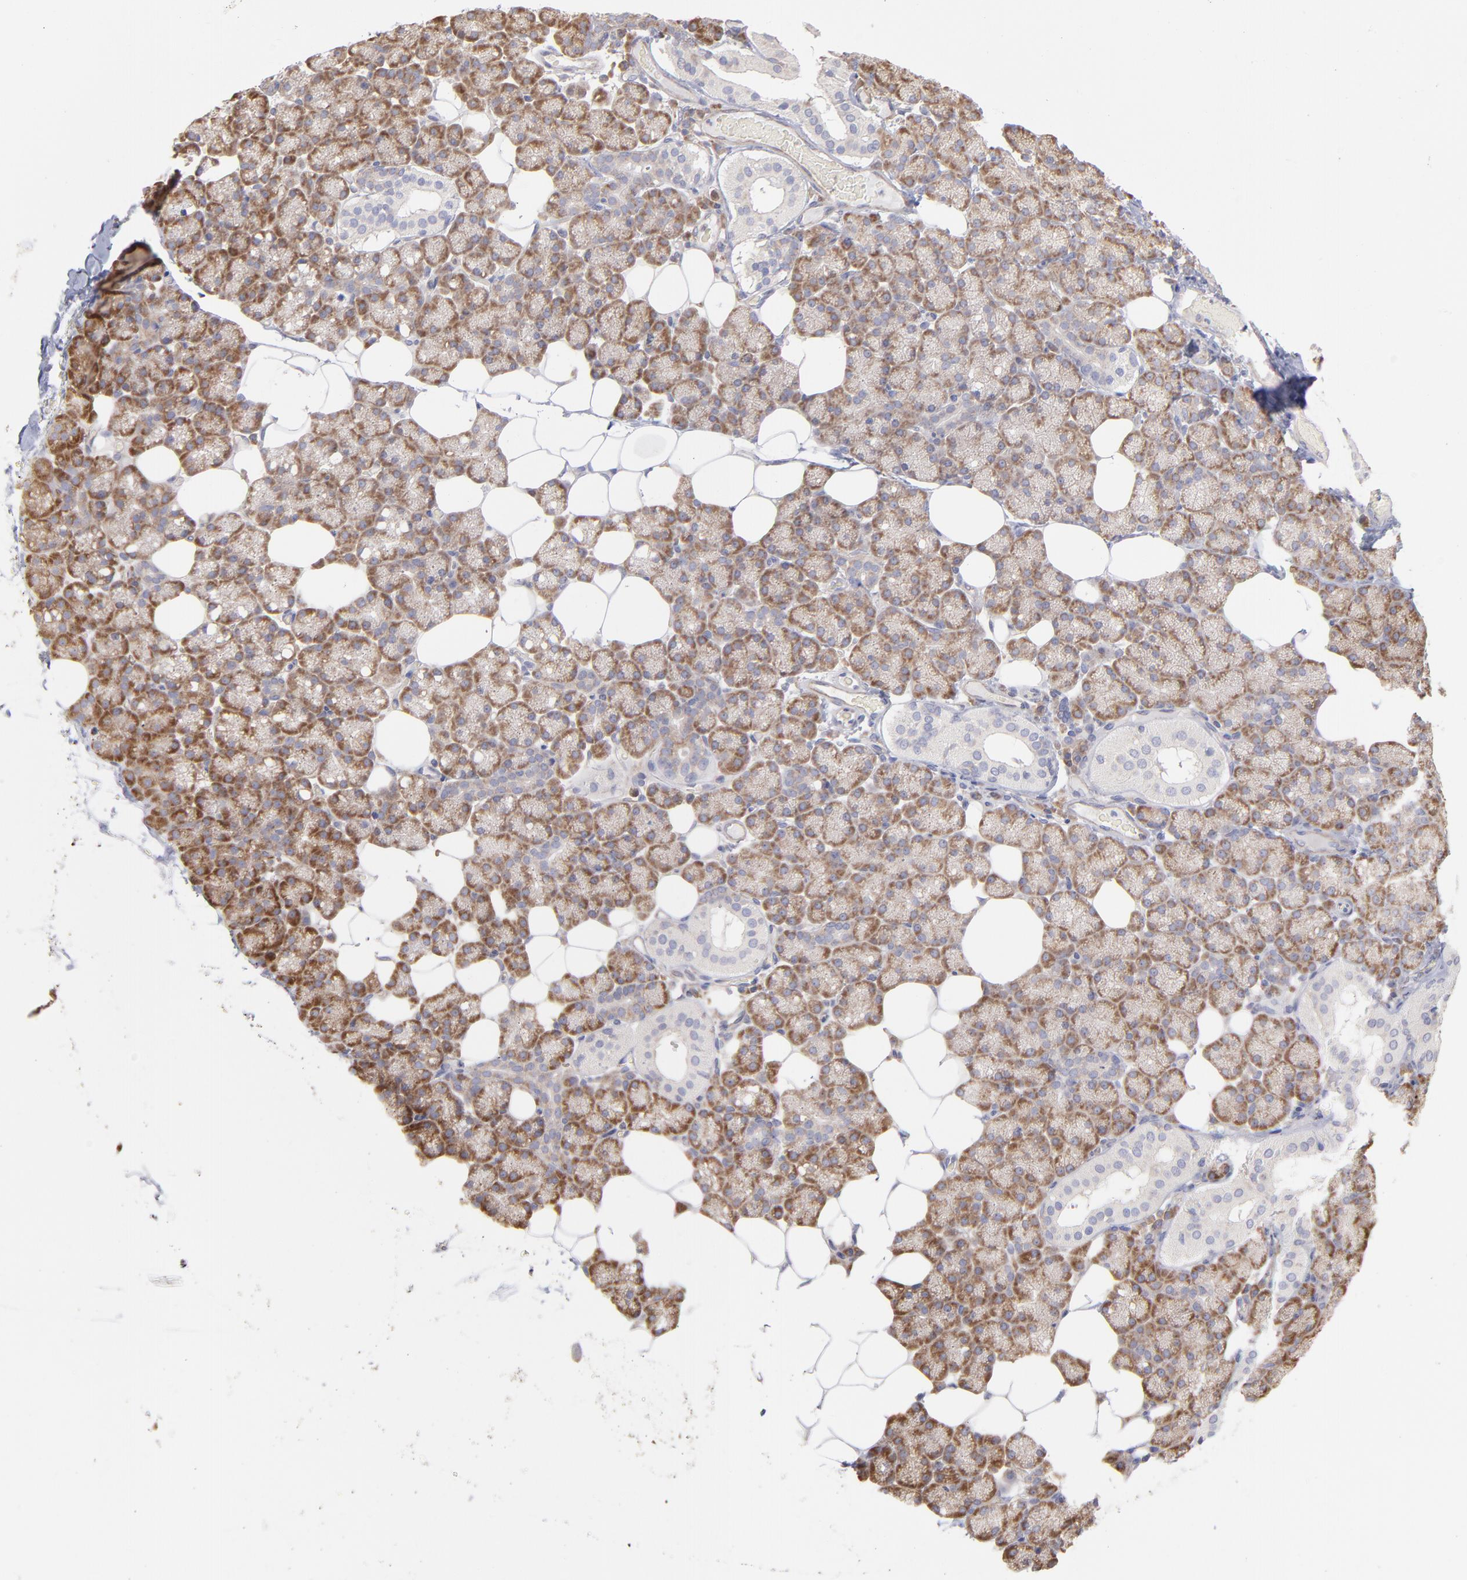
{"staining": {"intensity": "moderate", "quantity": ">75%", "location": "cytoplasmic/membranous"}, "tissue": "salivary gland", "cell_type": "Glandular cells", "image_type": "normal", "snomed": [{"axis": "morphology", "description": "Normal tissue, NOS"}, {"axis": "topography", "description": "Lymph node"}, {"axis": "topography", "description": "Salivary gland"}], "caption": "The image reveals a brown stain indicating the presence of a protein in the cytoplasmic/membranous of glandular cells in salivary gland. (DAB (3,3'-diaminobenzidine) IHC with brightfield microscopy, high magnification).", "gene": "RPLP0", "patient": {"sex": "male", "age": 8}}